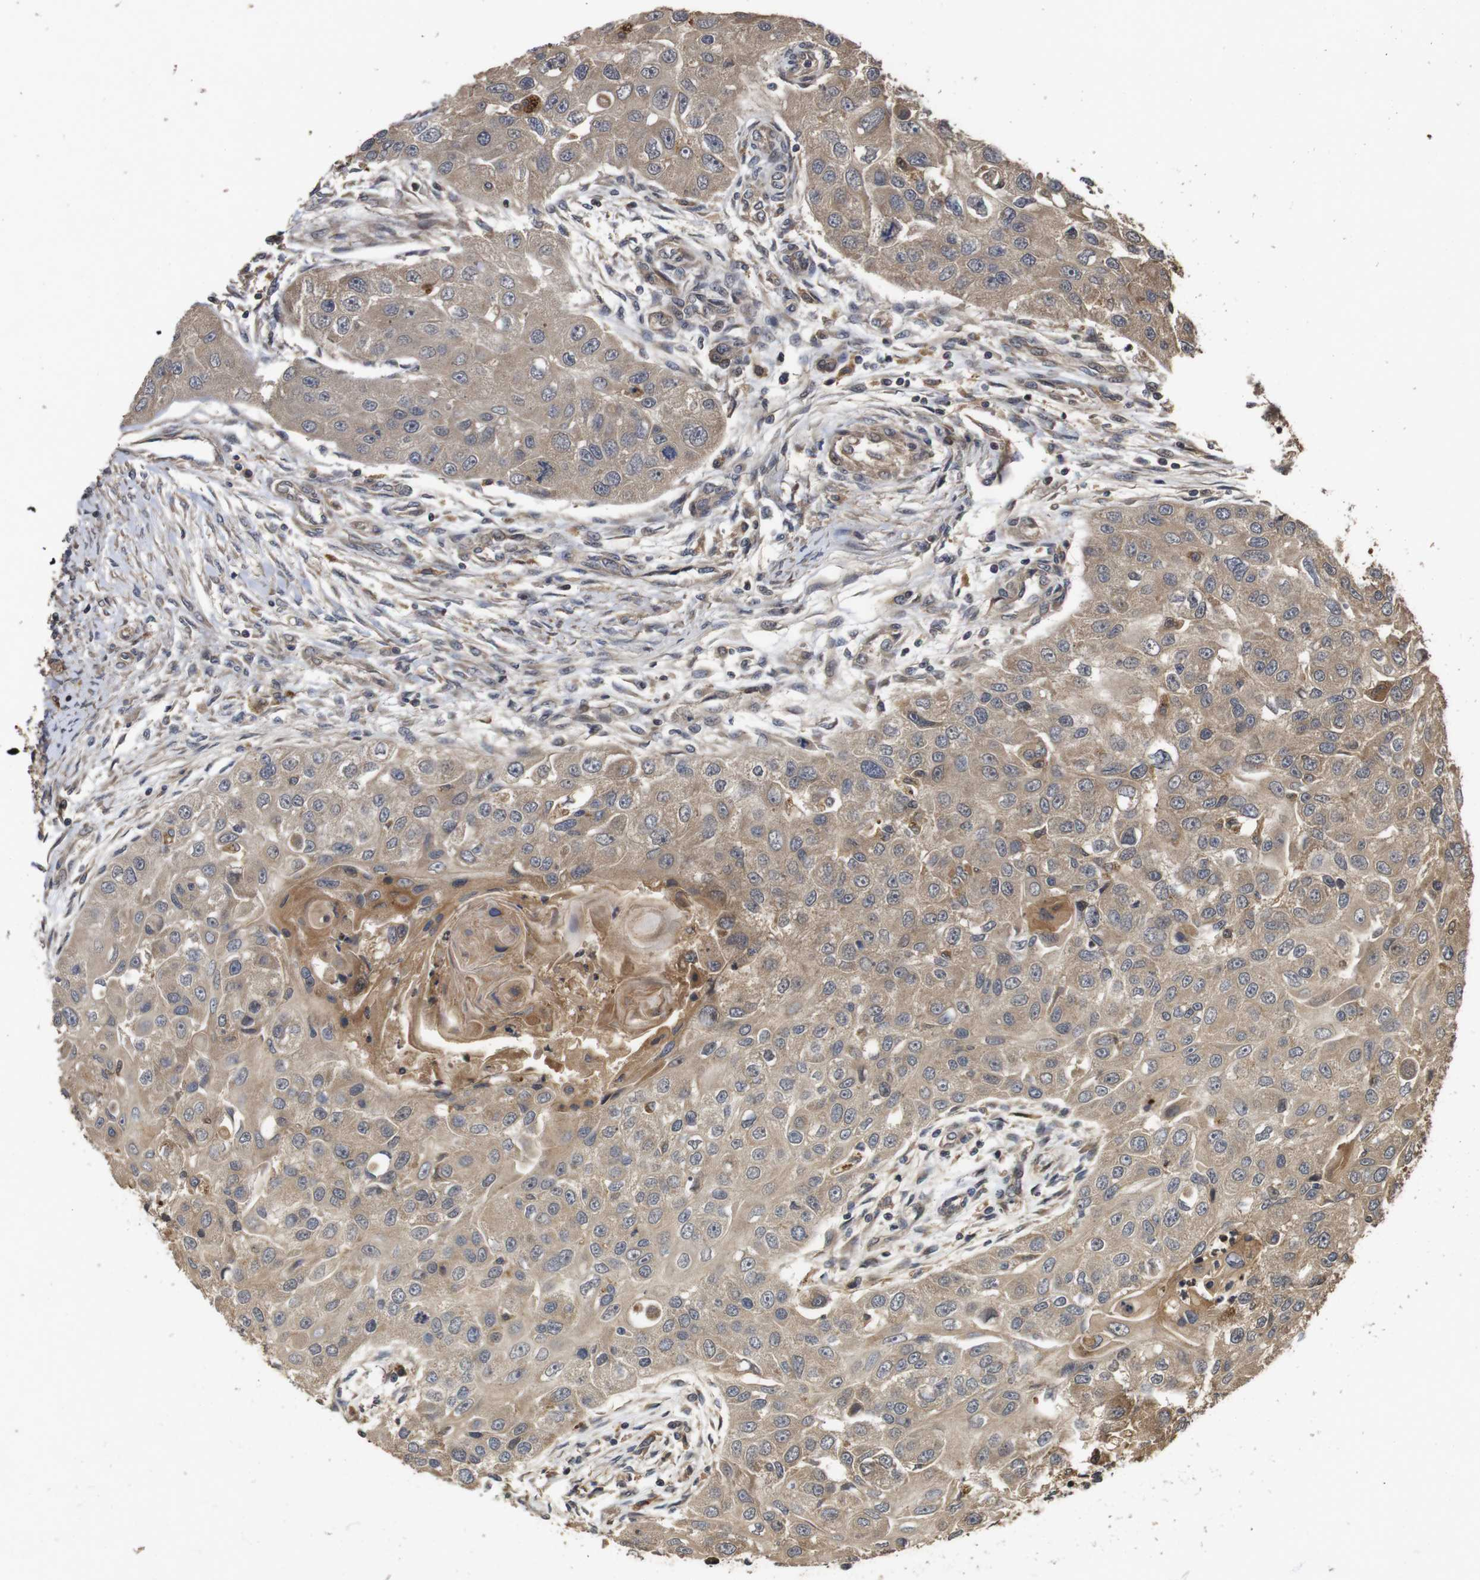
{"staining": {"intensity": "weak", "quantity": ">75%", "location": "cytoplasmic/membranous"}, "tissue": "head and neck cancer", "cell_type": "Tumor cells", "image_type": "cancer", "snomed": [{"axis": "morphology", "description": "Normal tissue, NOS"}, {"axis": "morphology", "description": "Squamous cell carcinoma, NOS"}, {"axis": "topography", "description": "Skeletal muscle"}, {"axis": "topography", "description": "Head-Neck"}], "caption": "Brown immunohistochemical staining in head and neck squamous cell carcinoma exhibits weak cytoplasmic/membranous staining in approximately >75% of tumor cells.", "gene": "PTPN14", "patient": {"sex": "male", "age": 51}}